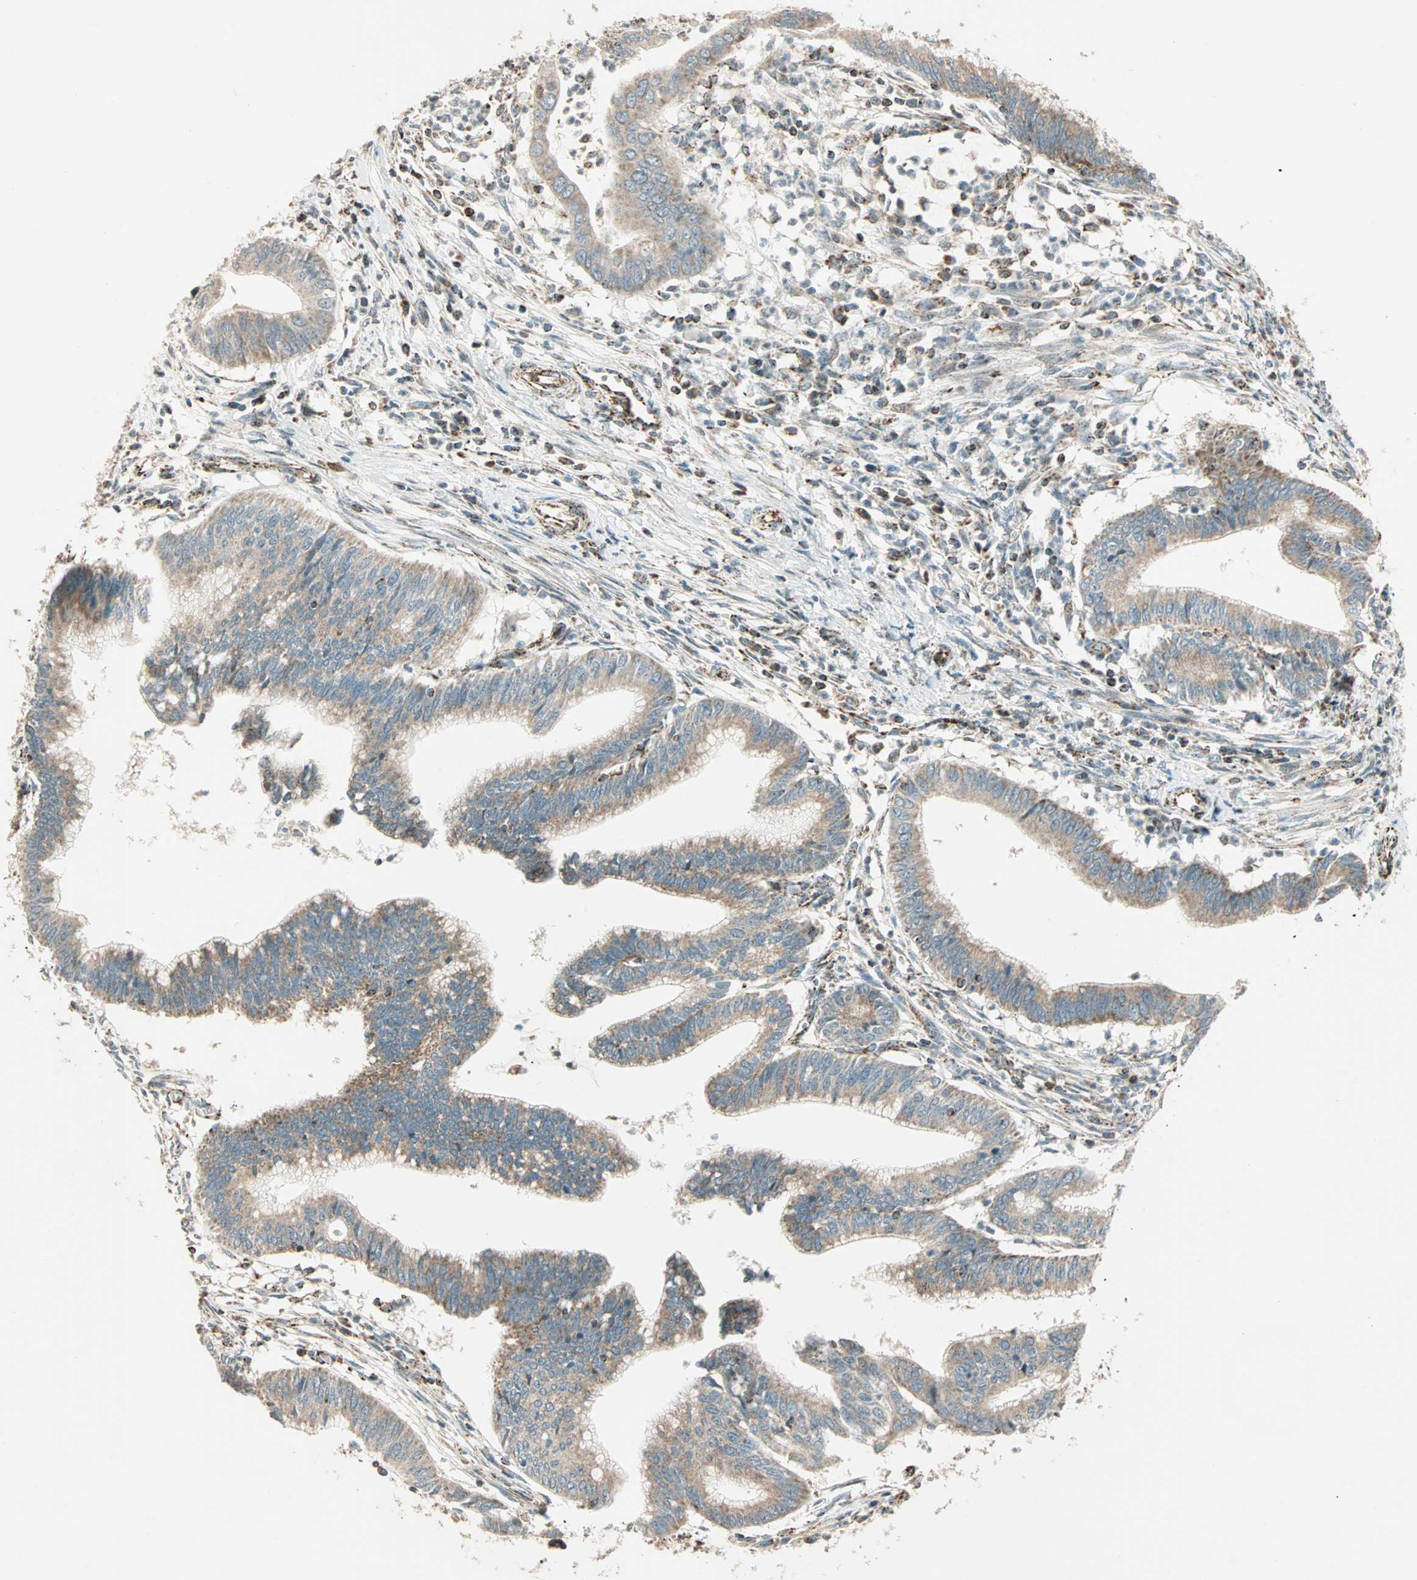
{"staining": {"intensity": "weak", "quantity": "25%-75%", "location": "cytoplasmic/membranous"}, "tissue": "cervical cancer", "cell_type": "Tumor cells", "image_type": "cancer", "snomed": [{"axis": "morphology", "description": "Adenocarcinoma, NOS"}, {"axis": "topography", "description": "Cervix"}], "caption": "High-magnification brightfield microscopy of cervical adenocarcinoma stained with DAB (brown) and counterstained with hematoxylin (blue). tumor cells exhibit weak cytoplasmic/membranous staining is present in about25%-75% of cells.", "gene": "SPRY4", "patient": {"sex": "female", "age": 36}}